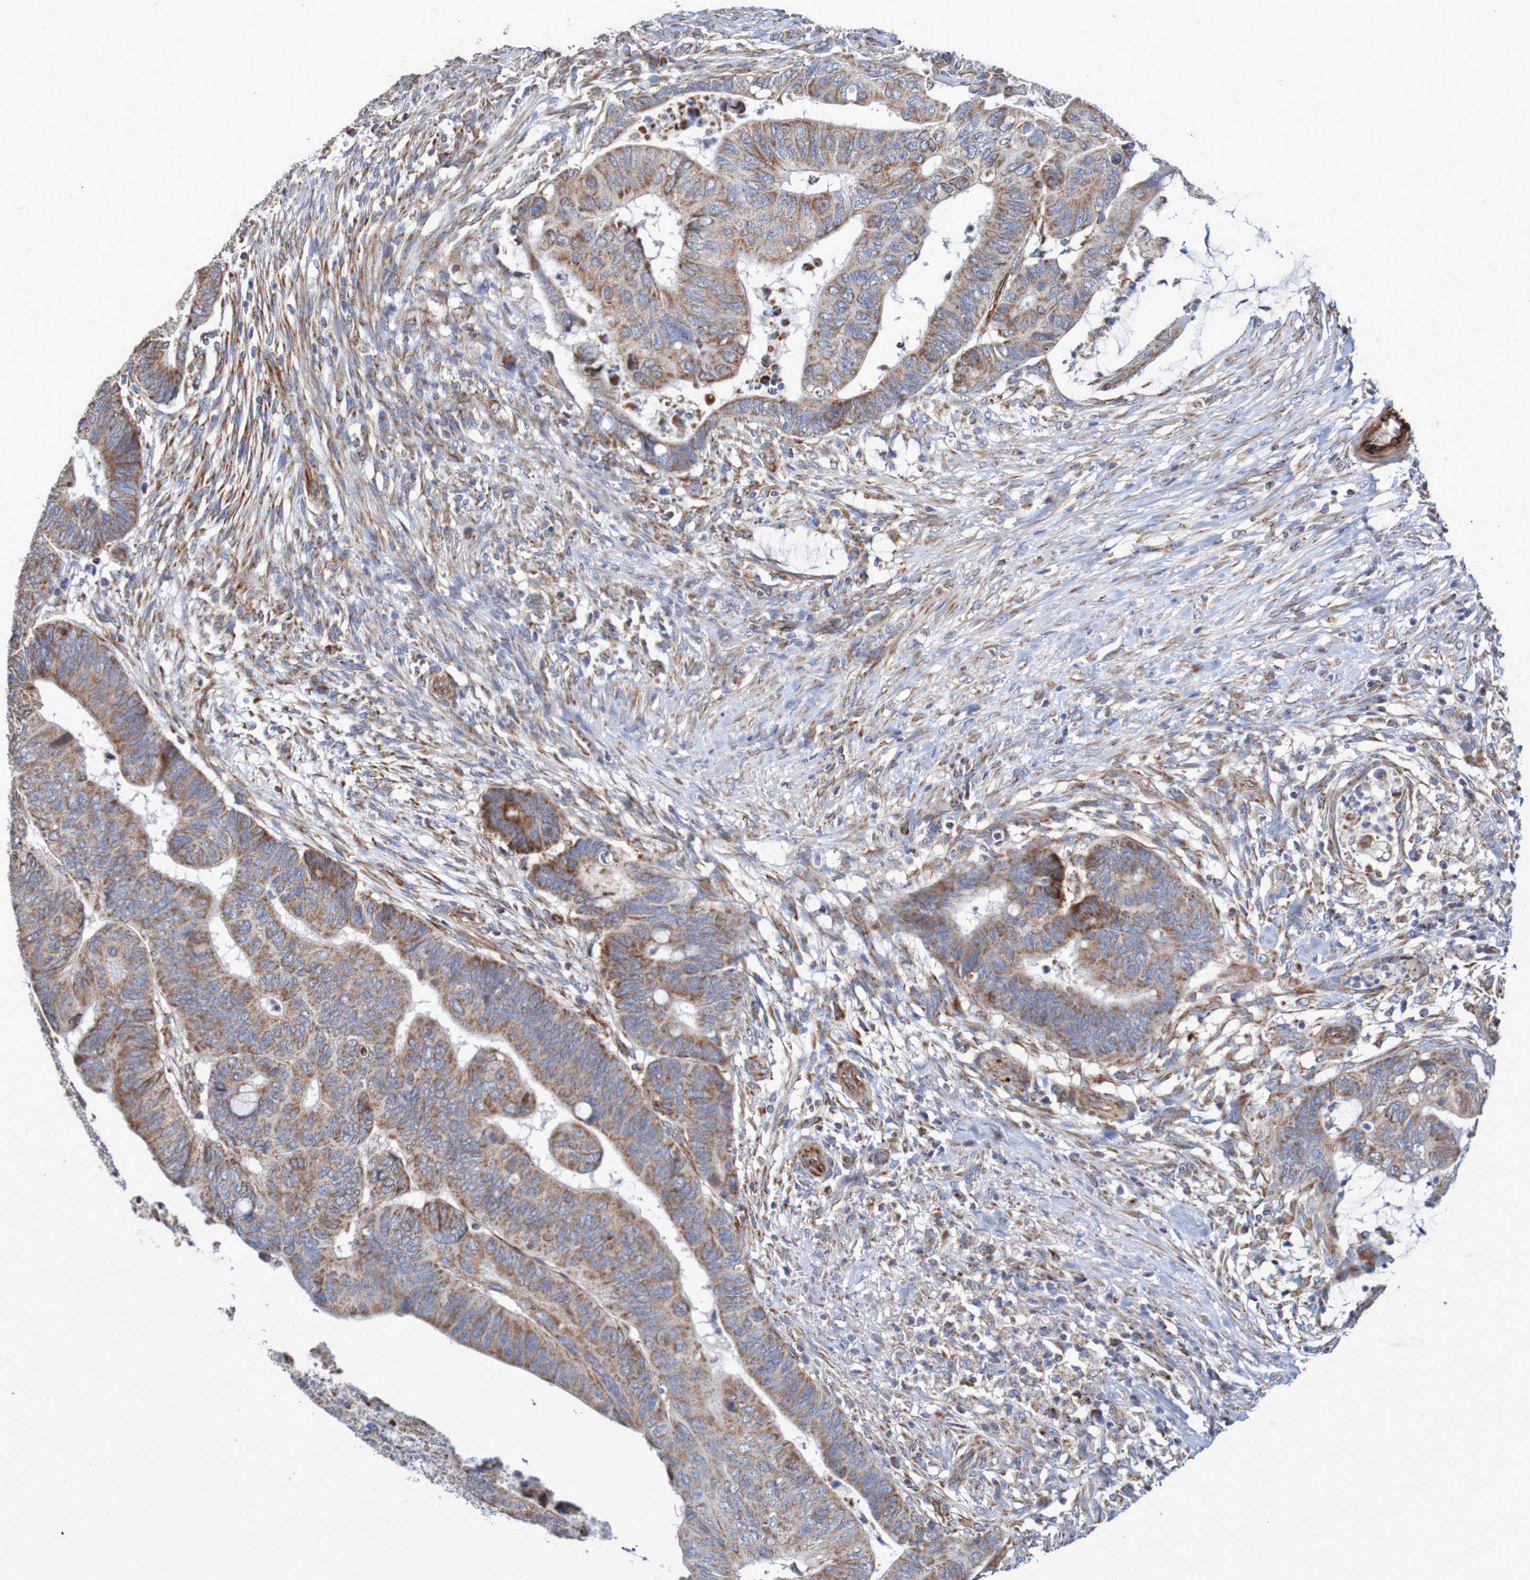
{"staining": {"intensity": "moderate", "quantity": ">75%", "location": "cytoplasmic/membranous"}, "tissue": "colorectal cancer", "cell_type": "Tumor cells", "image_type": "cancer", "snomed": [{"axis": "morphology", "description": "Normal tissue, NOS"}, {"axis": "morphology", "description": "Adenocarcinoma, NOS"}, {"axis": "topography", "description": "Rectum"}, {"axis": "topography", "description": "Peripheral nerve tissue"}], "caption": "There is medium levels of moderate cytoplasmic/membranous positivity in tumor cells of colorectal adenocarcinoma, as demonstrated by immunohistochemical staining (brown color).", "gene": "MMEL1", "patient": {"sex": "male", "age": 92}}